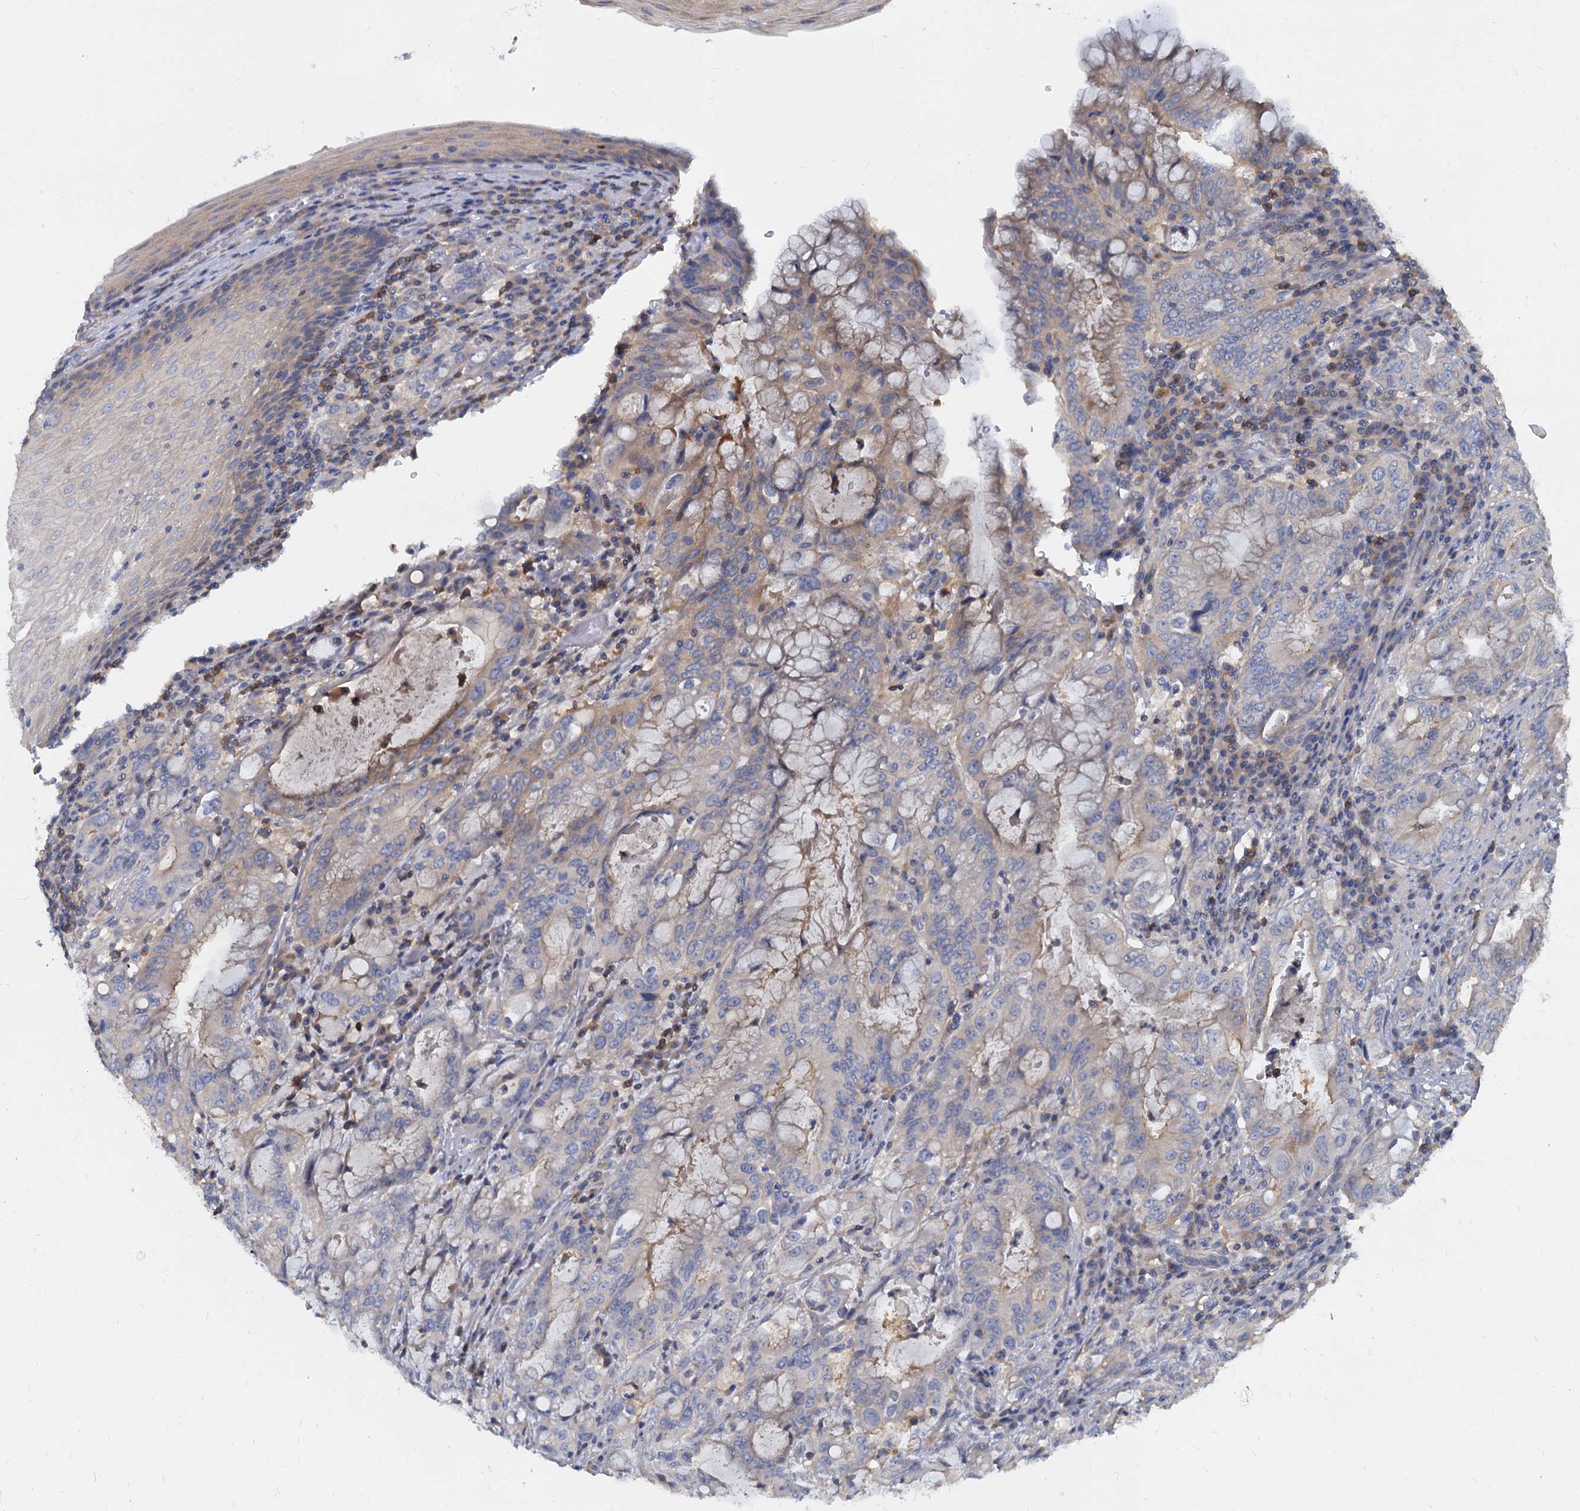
{"staining": {"intensity": "negative", "quantity": "none", "location": "none"}, "tissue": "stomach cancer", "cell_type": "Tumor cells", "image_type": "cancer", "snomed": [{"axis": "morphology", "description": "Normal tissue, NOS"}, {"axis": "morphology", "description": "Adenocarcinoma, NOS"}, {"axis": "topography", "description": "Esophagus"}, {"axis": "topography", "description": "Stomach, upper"}, {"axis": "topography", "description": "Peripheral nerve tissue"}], "caption": "The IHC image has no significant staining in tumor cells of stomach cancer tissue.", "gene": "ACSM3", "patient": {"sex": "male", "age": 62}}